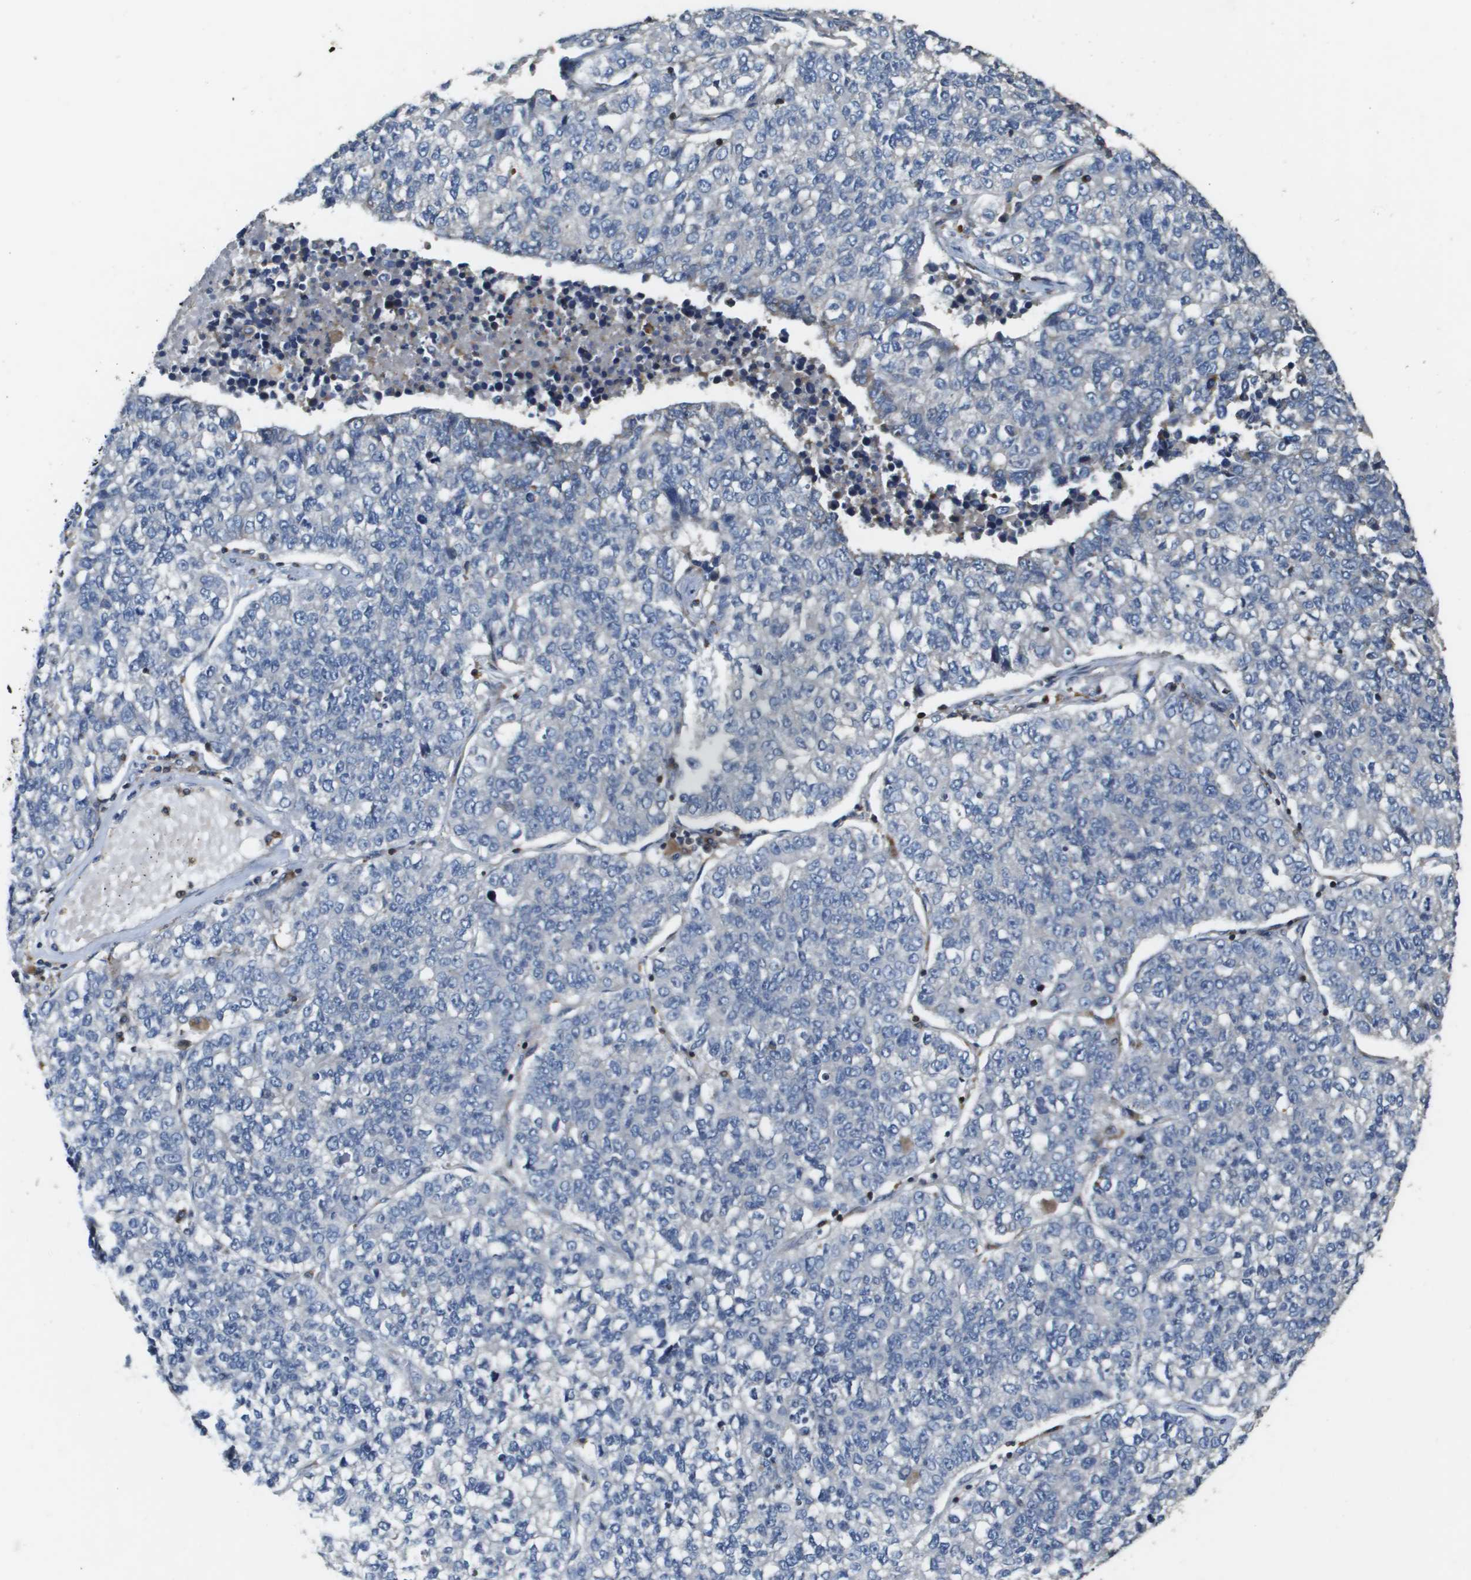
{"staining": {"intensity": "negative", "quantity": "none", "location": "none"}, "tissue": "lung cancer", "cell_type": "Tumor cells", "image_type": "cancer", "snomed": [{"axis": "morphology", "description": "Adenocarcinoma, NOS"}, {"axis": "topography", "description": "Lung"}], "caption": "The immunohistochemistry histopathology image has no significant expression in tumor cells of lung adenocarcinoma tissue.", "gene": "SCN4B", "patient": {"sex": "male", "age": 49}}